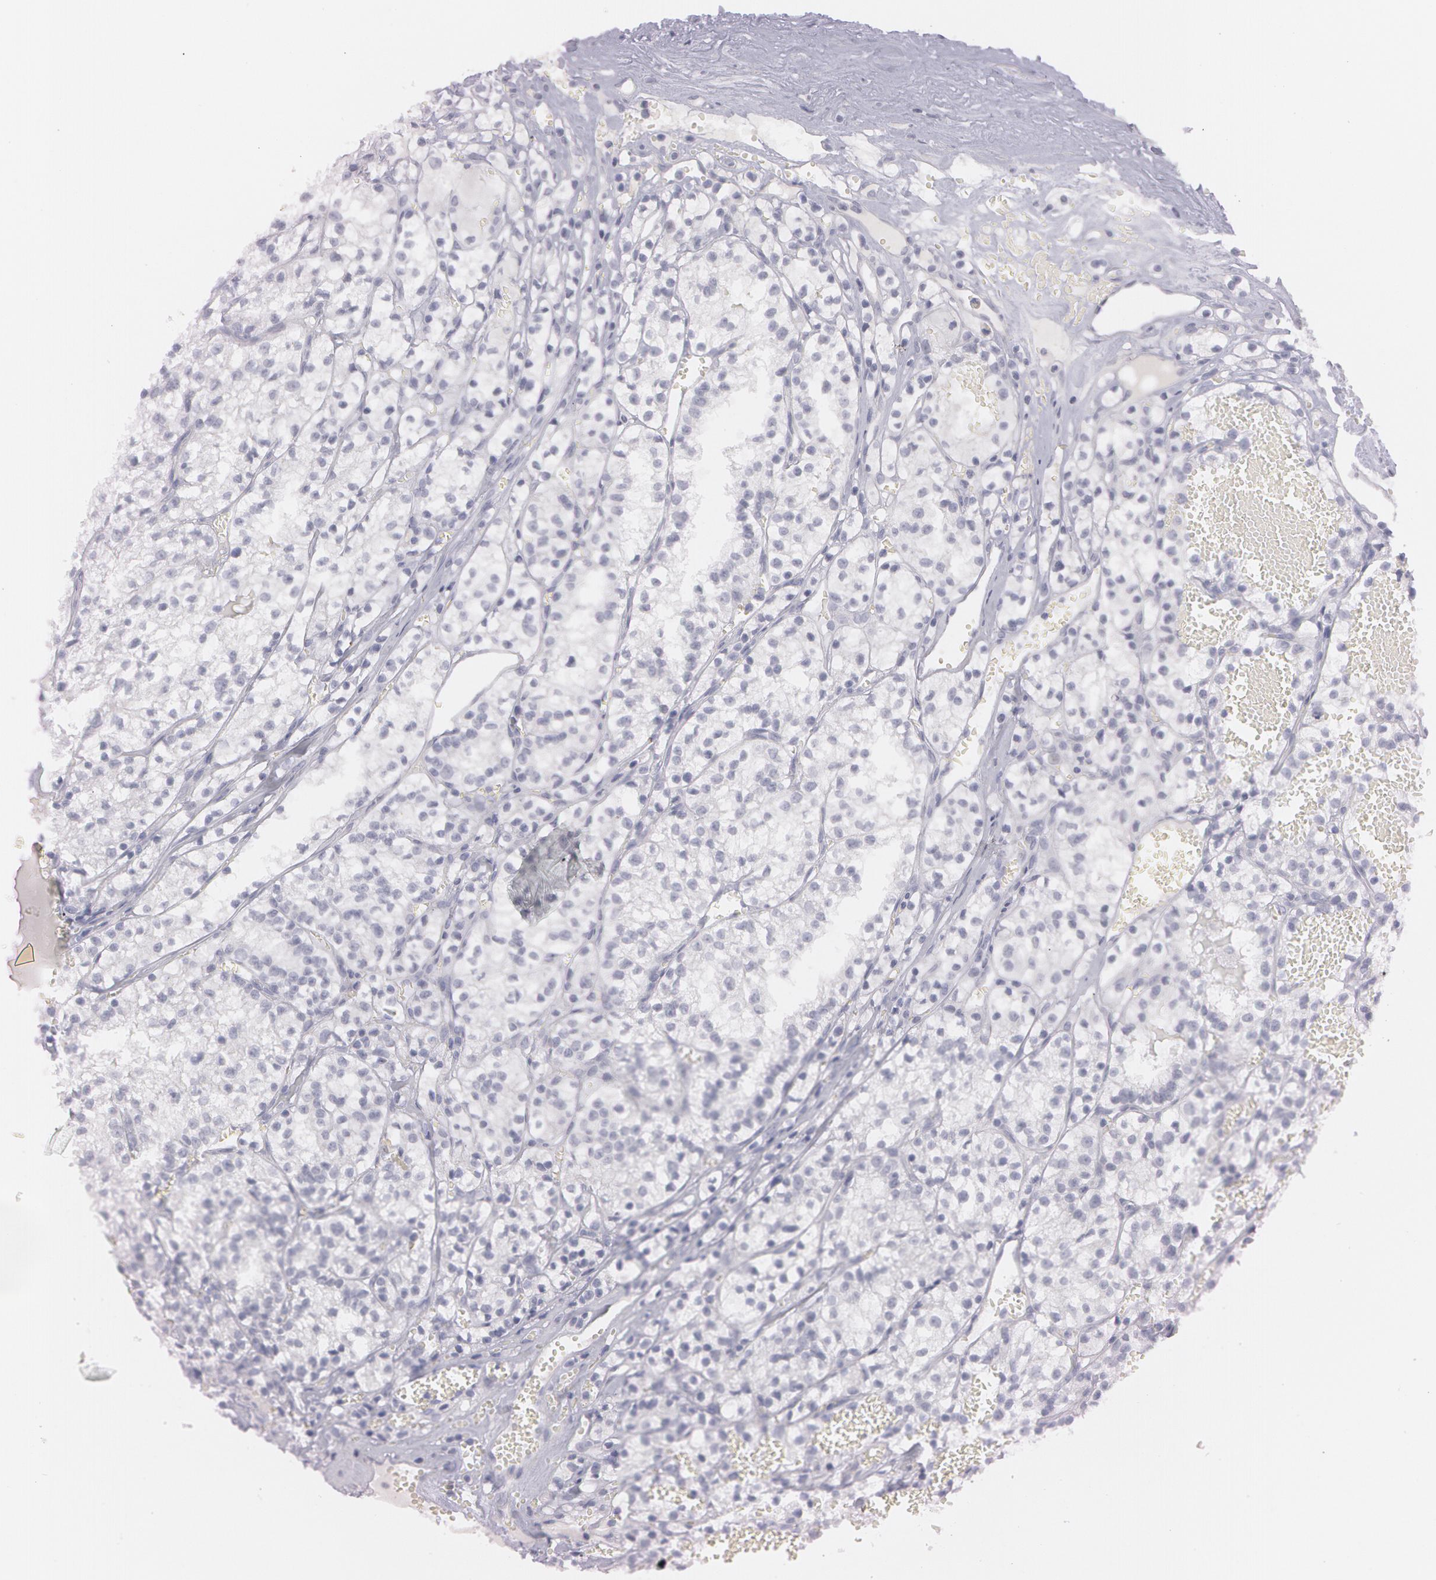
{"staining": {"intensity": "negative", "quantity": "none", "location": "none"}, "tissue": "renal cancer", "cell_type": "Tumor cells", "image_type": "cancer", "snomed": [{"axis": "morphology", "description": "Adenocarcinoma, NOS"}, {"axis": "topography", "description": "Kidney"}], "caption": "Renal cancer was stained to show a protein in brown. There is no significant positivity in tumor cells.", "gene": "IL1RN", "patient": {"sex": "male", "age": 61}}